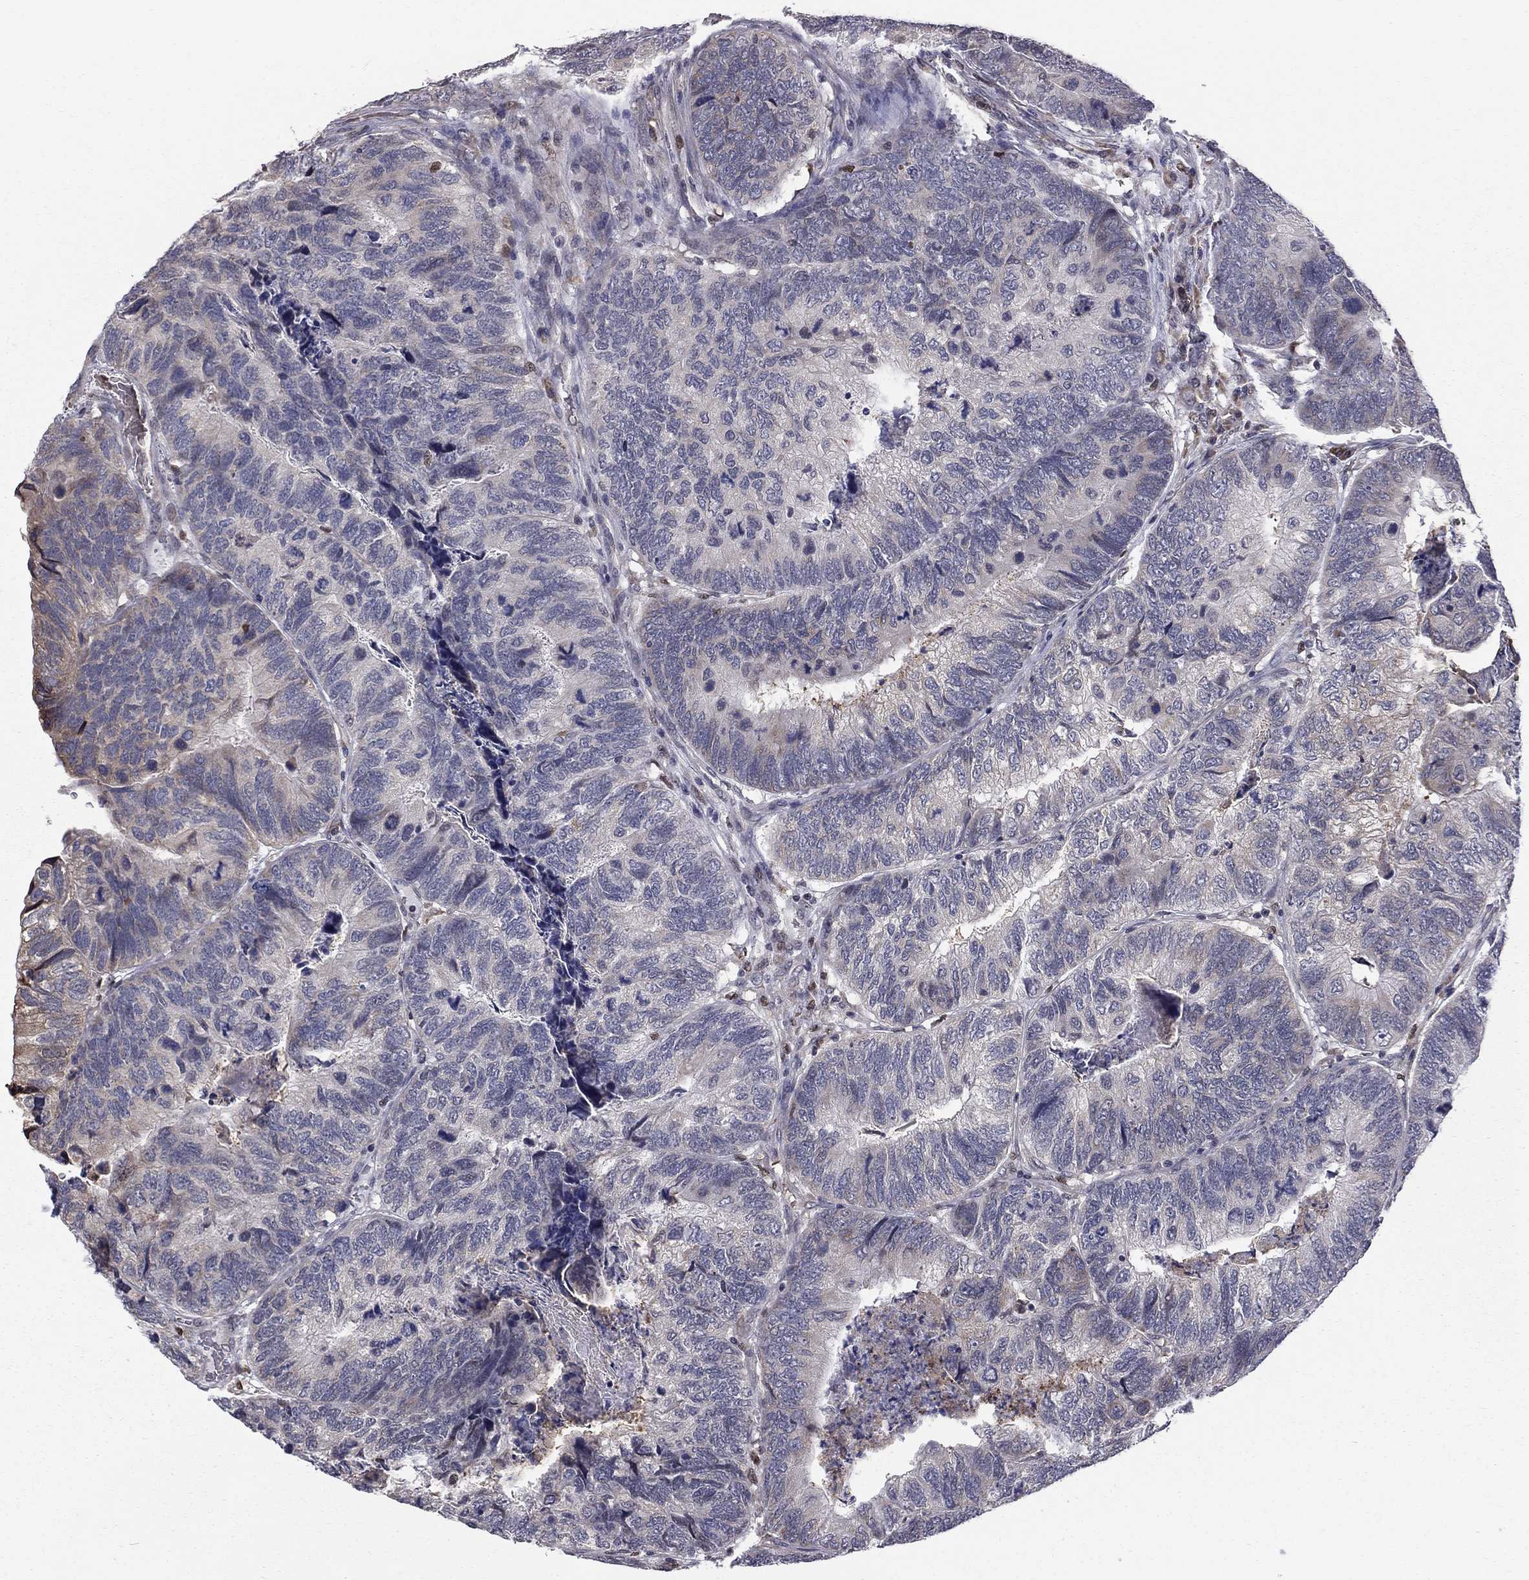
{"staining": {"intensity": "negative", "quantity": "none", "location": "none"}, "tissue": "colorectal cancer", "cell_type": "Tumor cells", "image_type": "cancer", "snomed": [{"axis": "morphology", "description": "Adenocarcinoma, NOS"}, {"axis": "topography", "description": "Colon"}], "caption": "Immunohistochemistry (IHC) of human colorectal cancer shows no staining in tumor cells.", "gene": "HSPB2", "patient": {"sex": "female", "age": 67}}